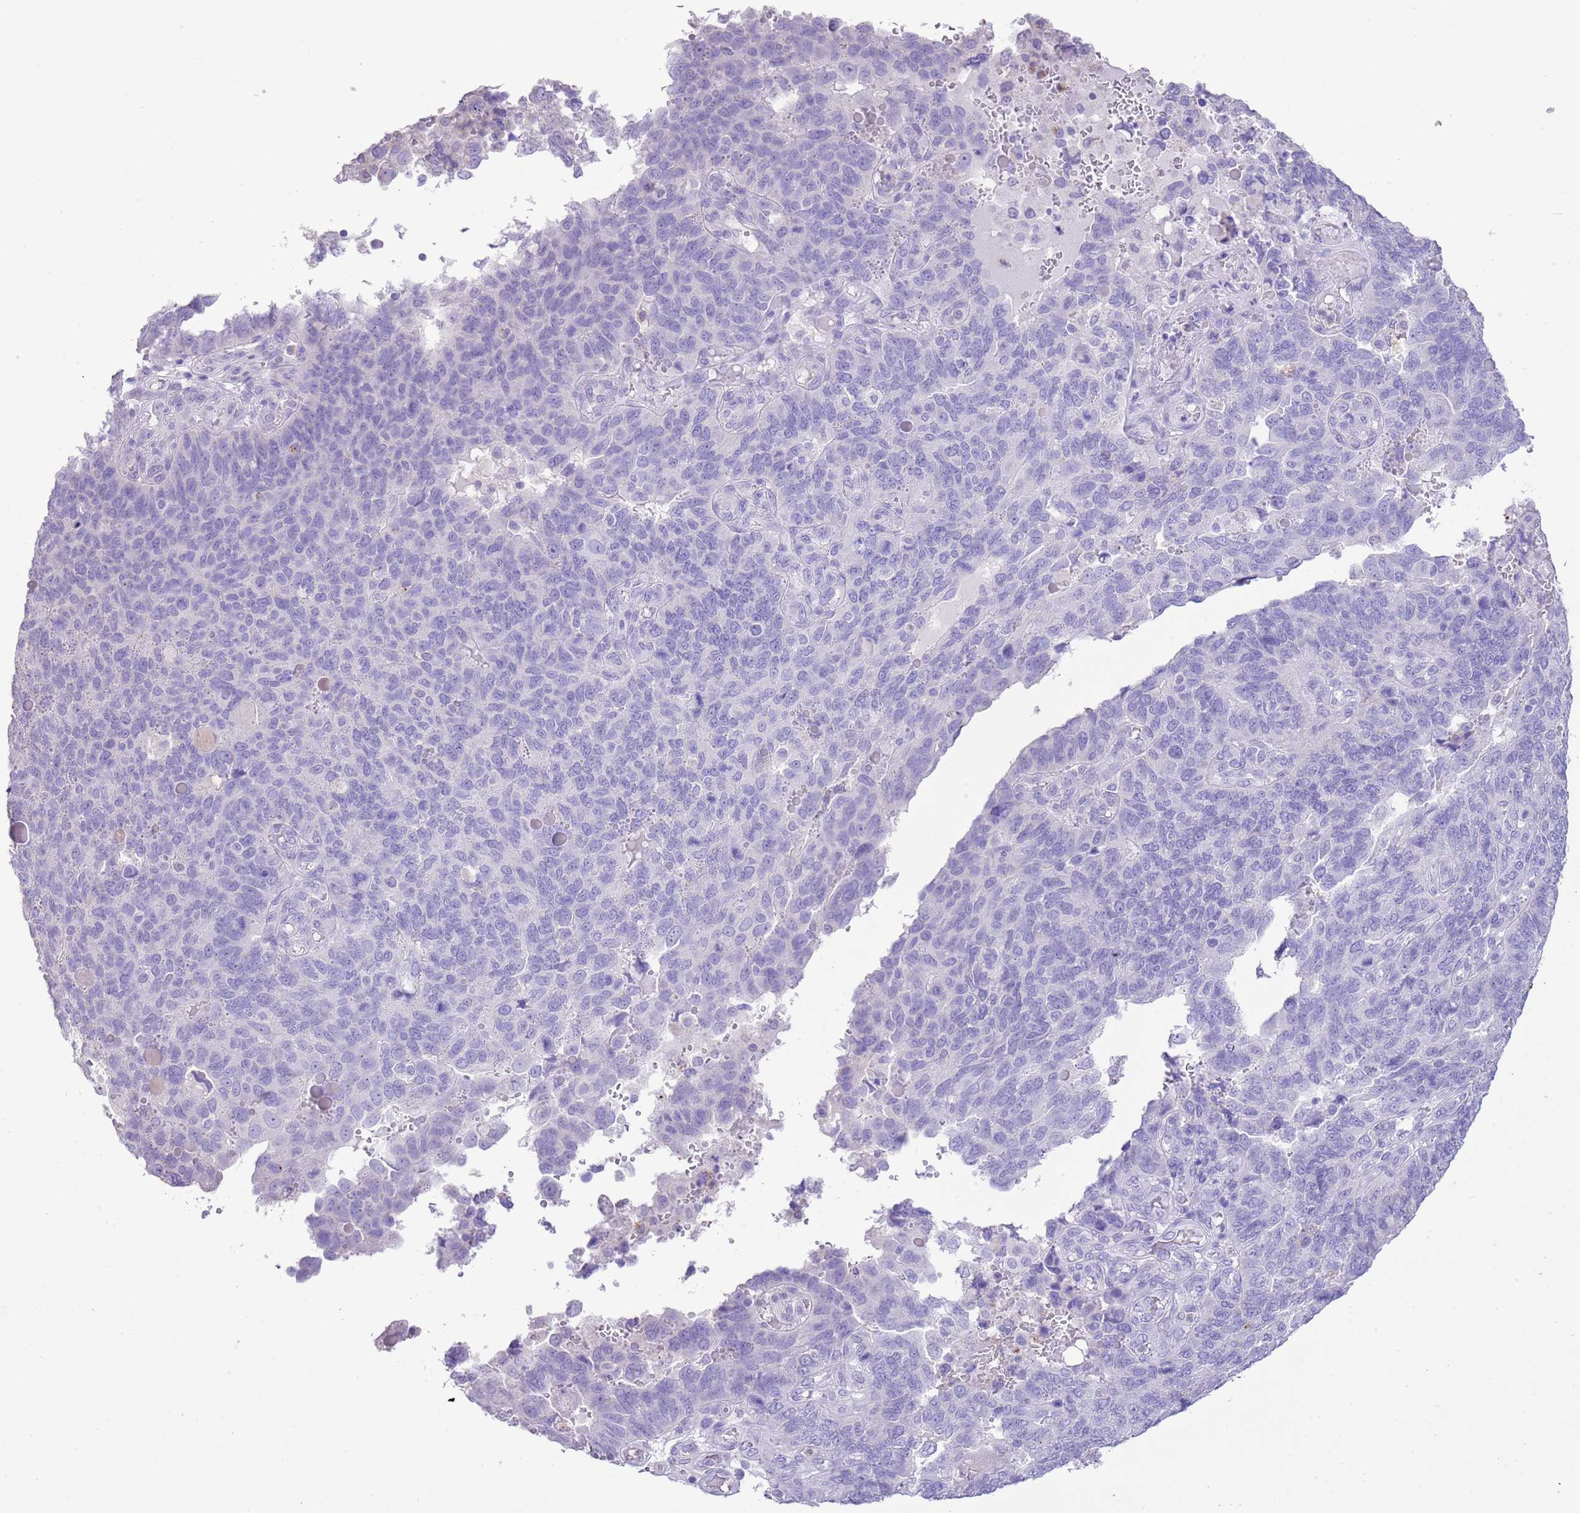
{"staining": {"intensity": "negative", "quantity": "none", "location": "none"}, "tissue": "endometrial cancer", "cell_type": "Tumor cells", "image_type": "cancer", "snomed": [{"axis": "morphology", "description": "Adenocarcinoma, NOS"}, {"axis": "topography", "description": "Endometrium"}], "caption": "This is a image of immunohistochemistry staining of endometrial adenocarcinoma, which shows no expression in tumor cells.", "gene": "OR2Z1", "patient": {"sex": "female", "age": 66}}